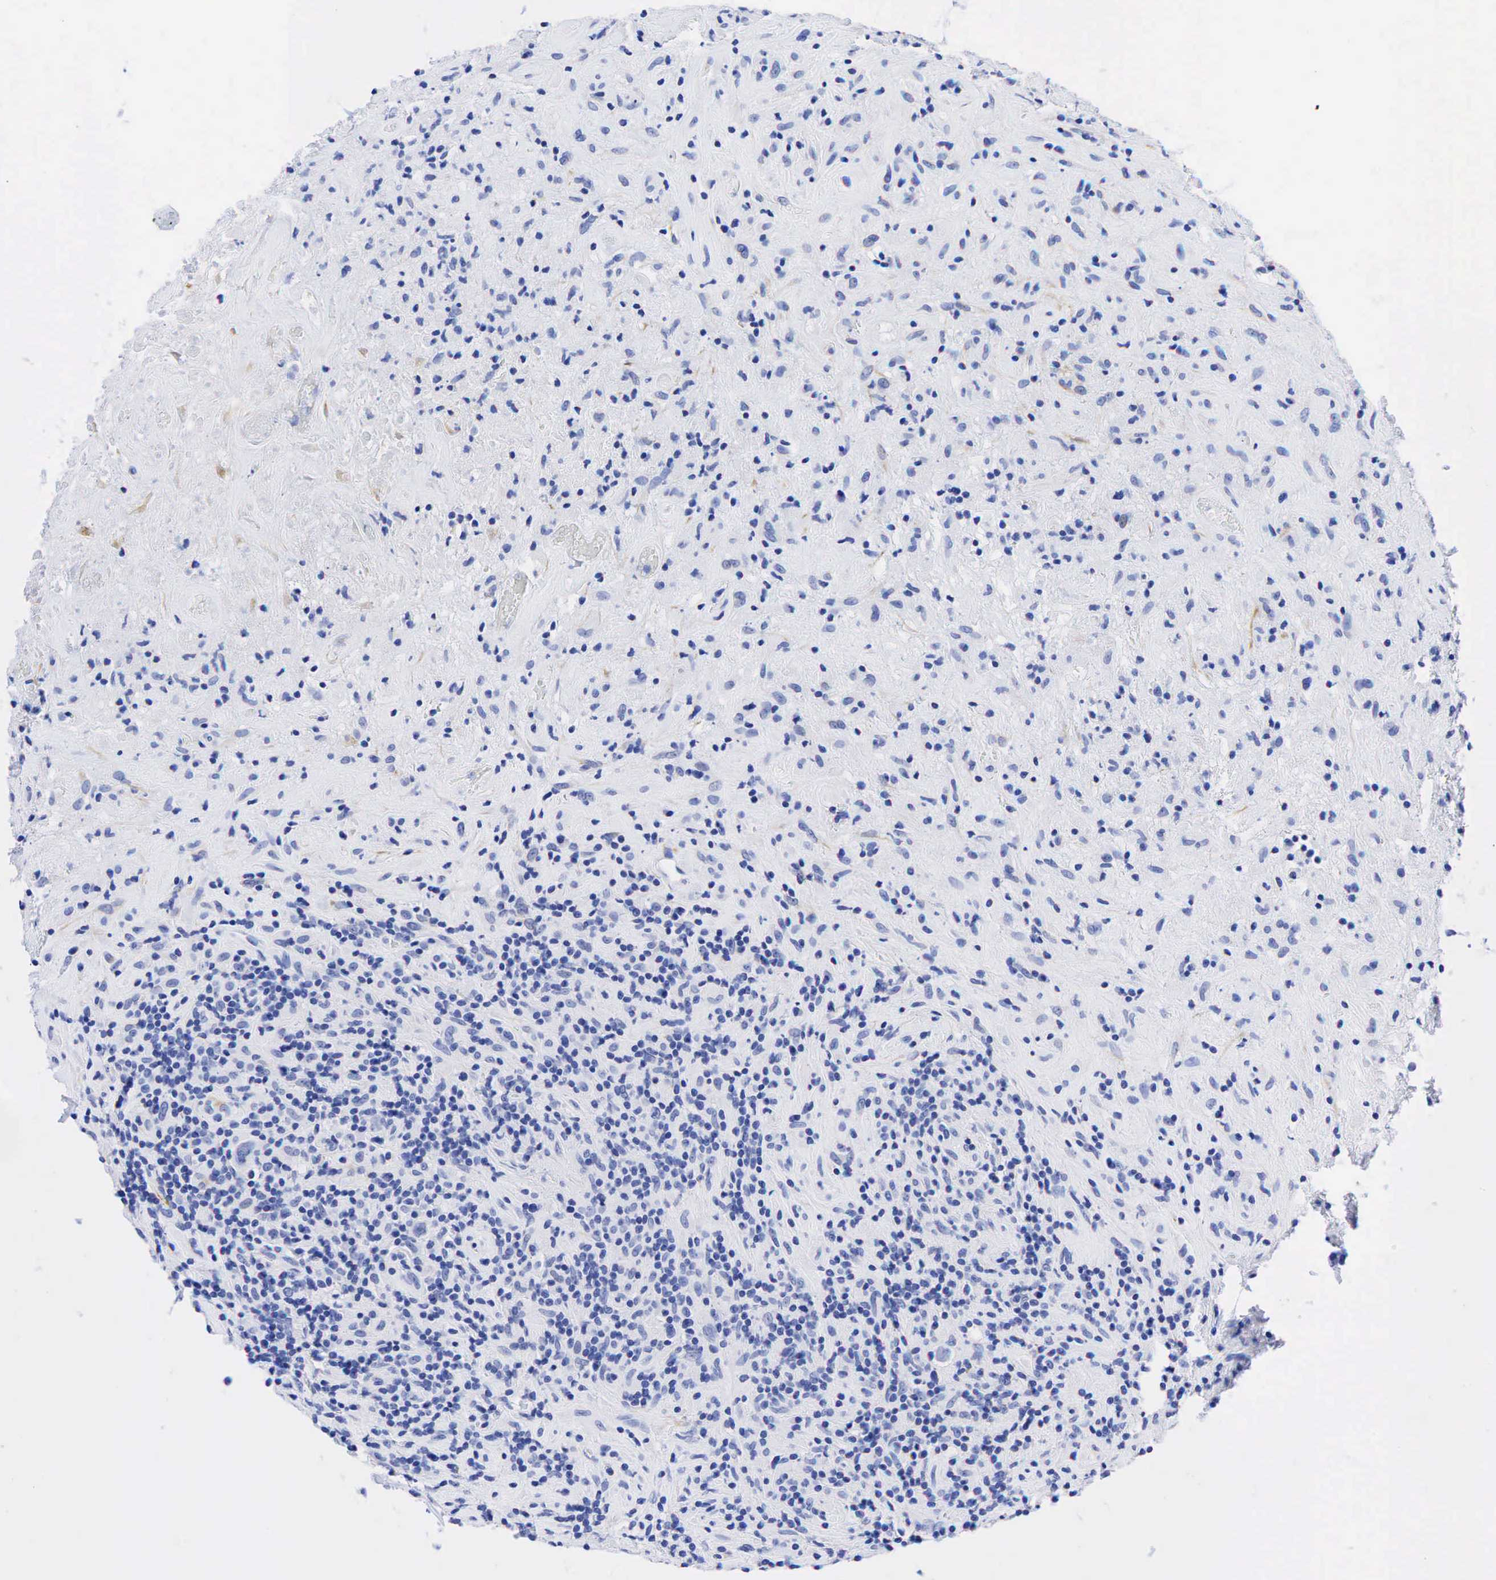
{"staining": {"intensity": "negative", "quantity": "none", "location": "none"}, "tissue": "lymphoma", "cell_type": "Tumor cells", "image_type": "cancer", "snomed": [{"axis": "morphology", "description": "Hodgkin's disease, NOS"}, {"axis": "topography", "description": "Lymph node"}], "caption": "Photomicrograph shows no protein expression in tumor cells of lymphoma tissue.", "gene": "KRT18", "patient": {"sex": "male", "age": 46}}